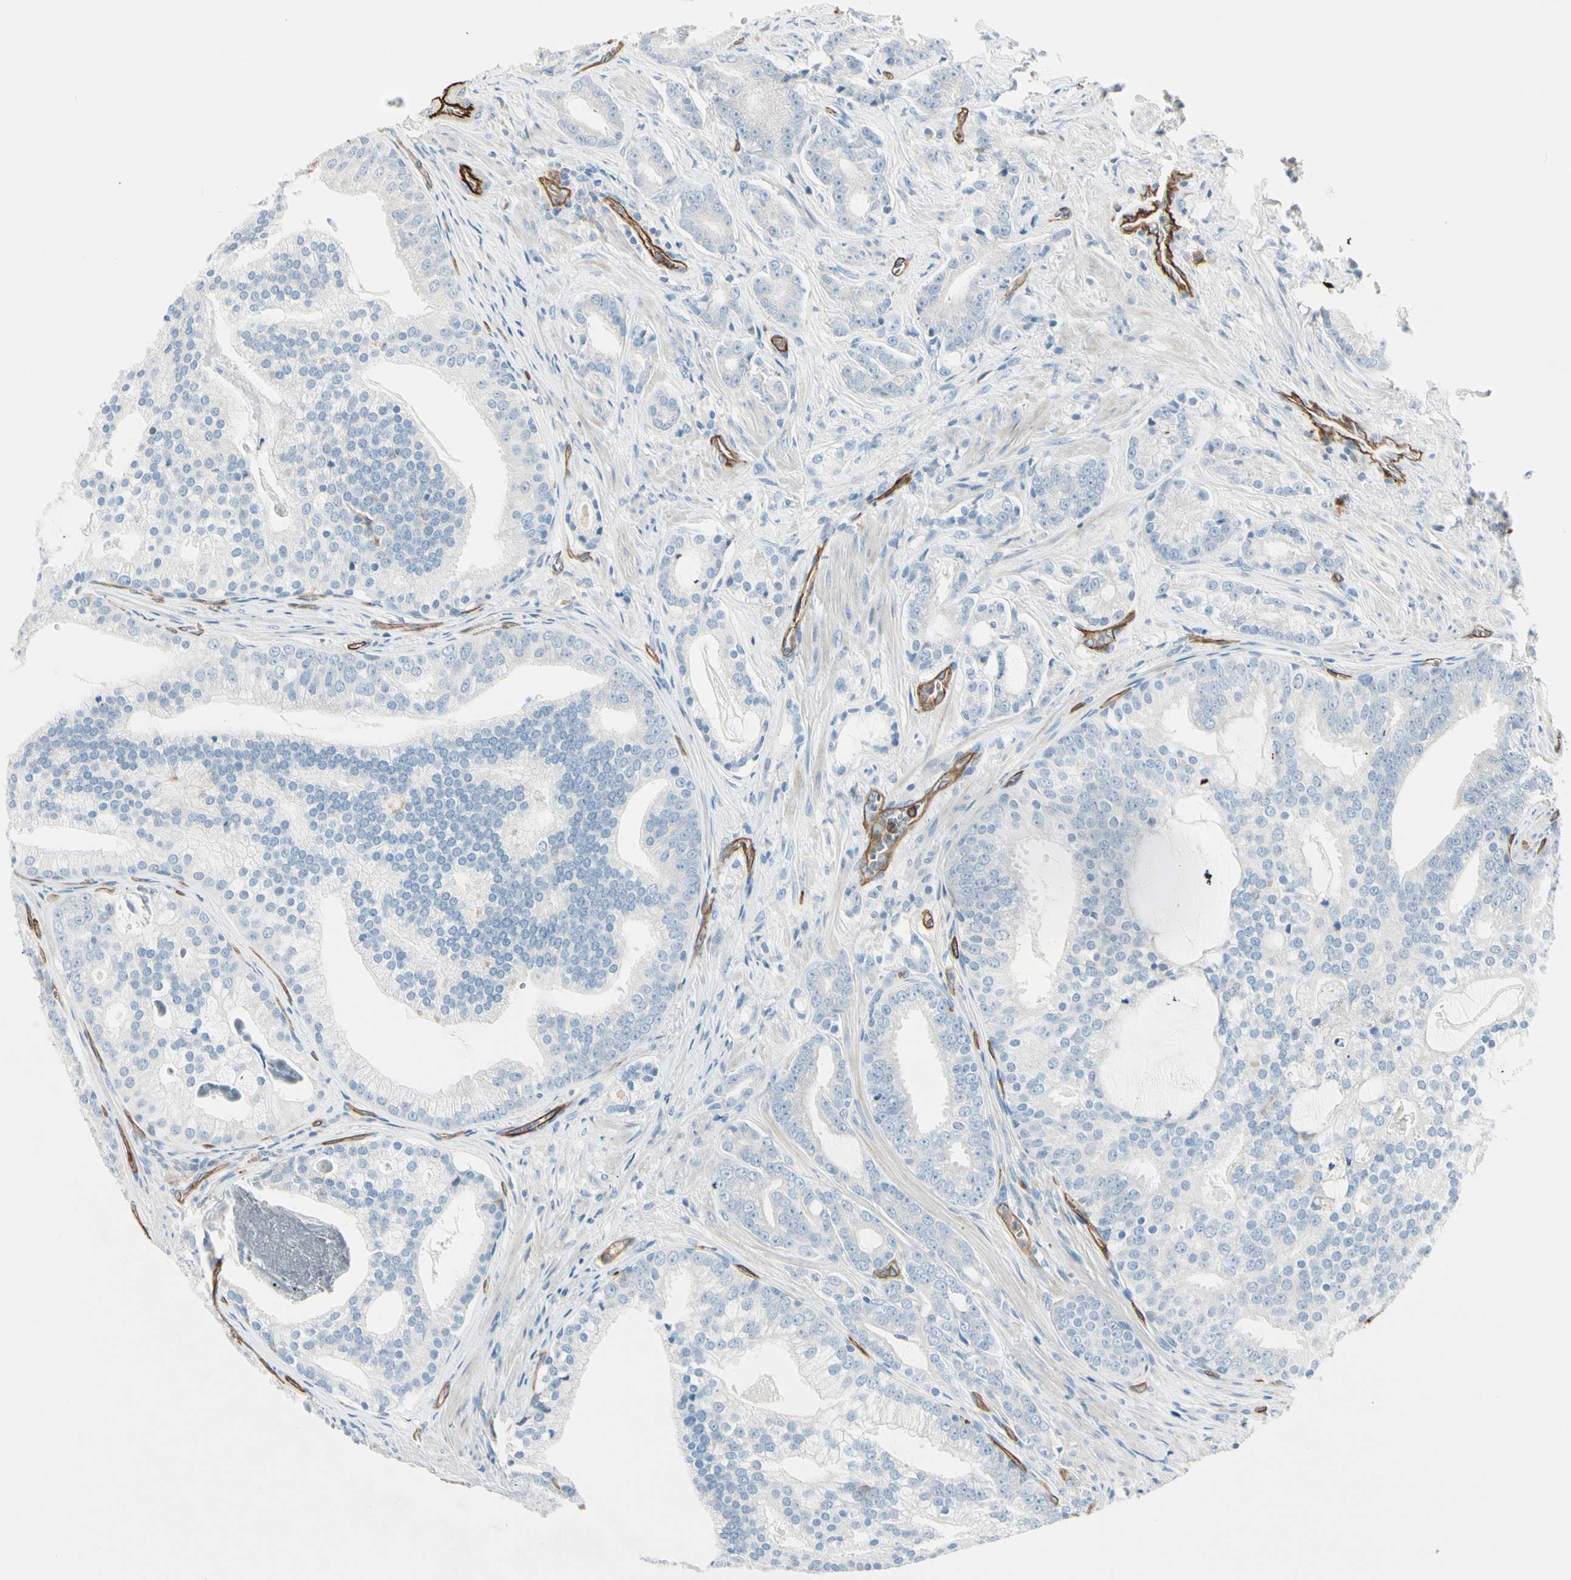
{"staining": {"intensity": "negative", "quantity": "none", "location": "none"}, "tissue": "prostate cancer", "cell_type": "Tumor cells", "image_type": "cancer", "snomed": [{"axis": "morphology", "description": "Adenocarcinoma, Low grade"}, {"axis": "topography", "description": "Prostate"}], "caption": "Tumor cells show no significant positivity in prostate cancer (adenocarcinoma (low-grade)).", "gene": "CD93", "patient": {"sex": "male", "age": 58}}